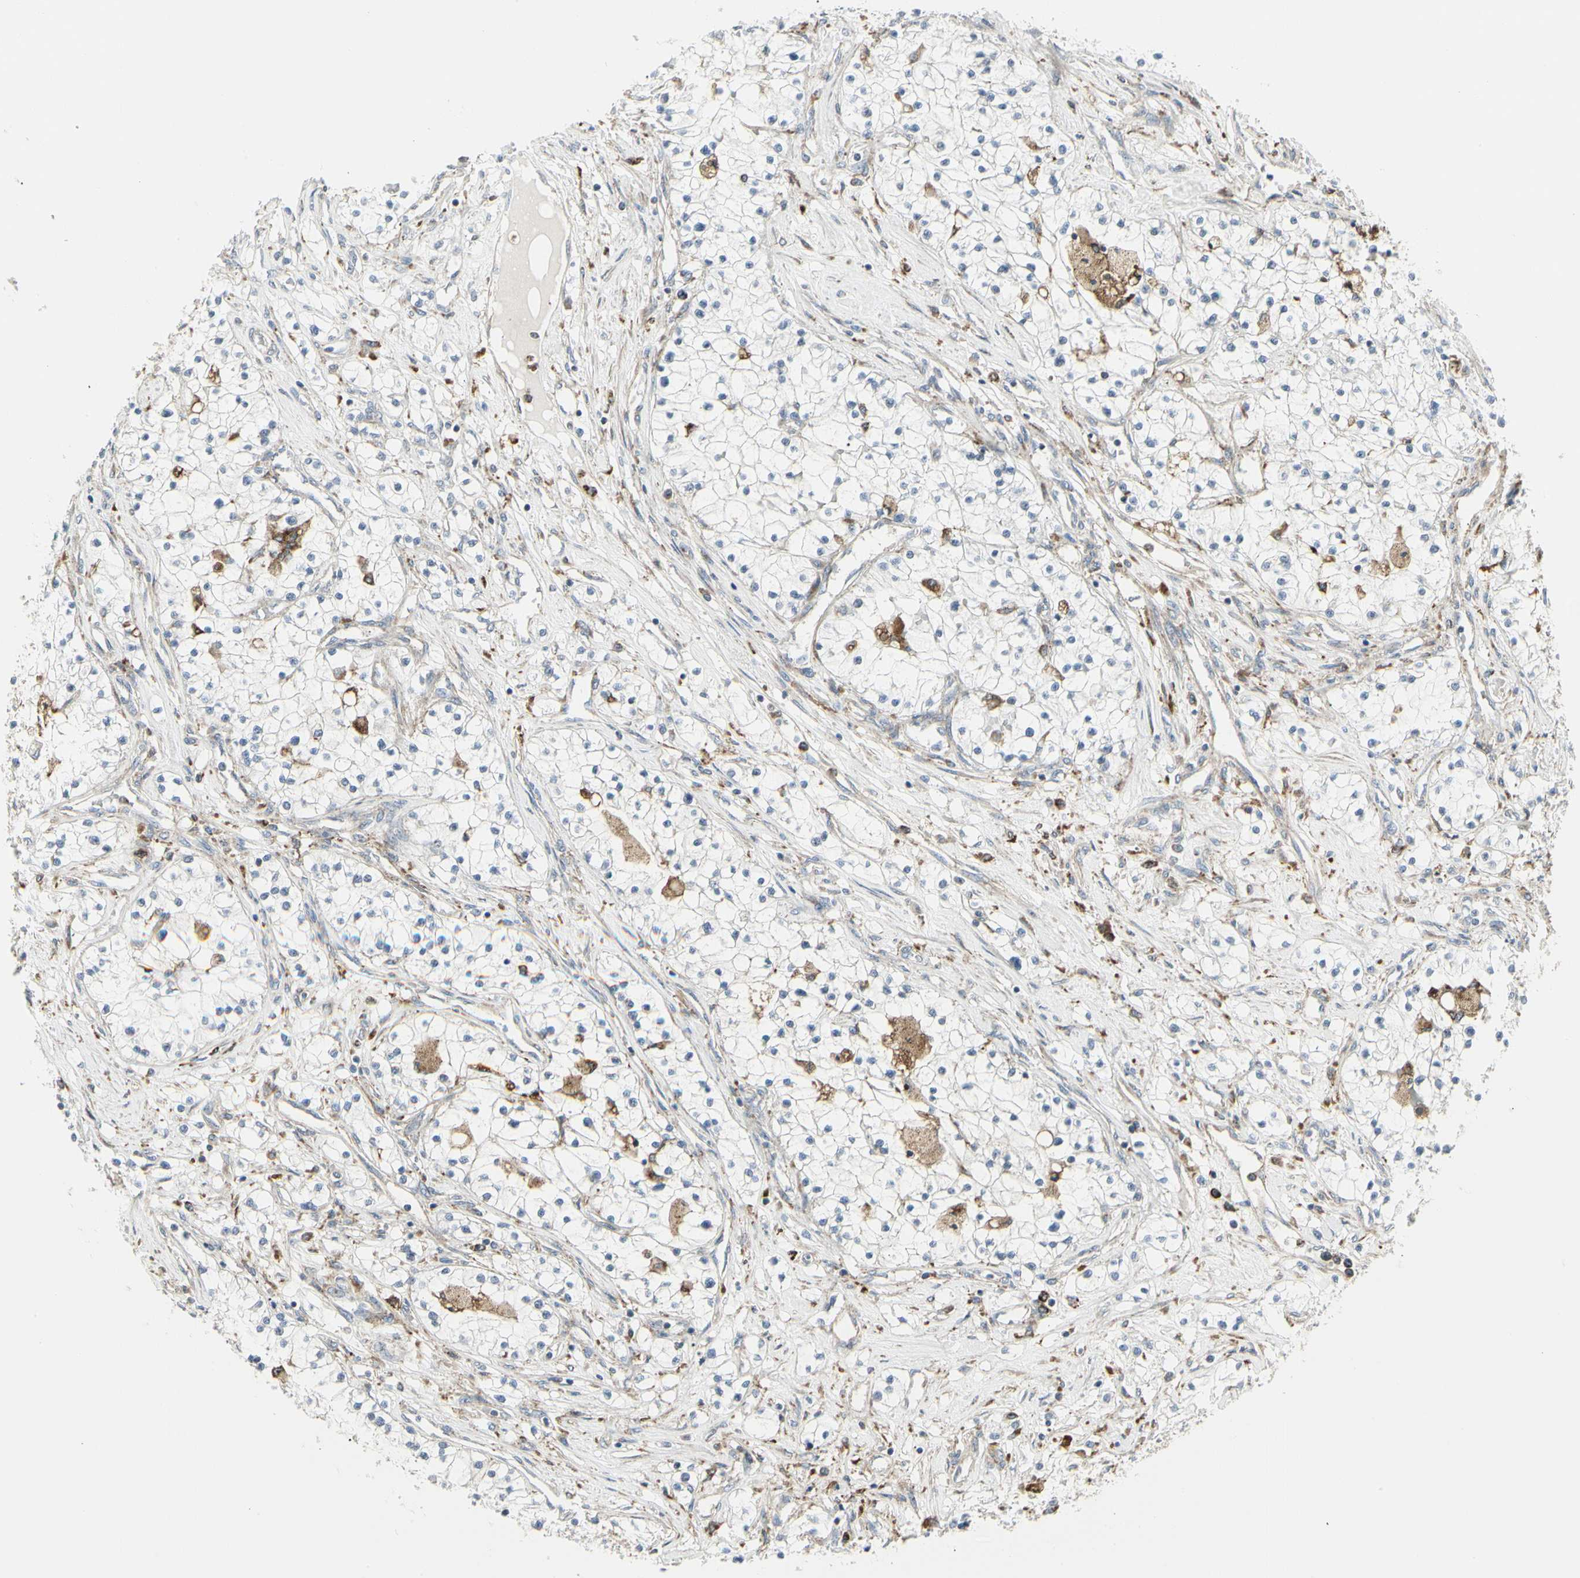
{"staining": {"intensity": "negative", "quantity": "none", "location": "none"}, "tissue": "renal cancer", "cell_type": "Tumor cells", "image_type": "cancer", "snomed": [{"axis": "morphology", "description": "Adenocarcinoma, NOS"}, {"axis": "topography", "description": "Kidney"}], "caption": "This is a image of immunohistochemistry staining of renal cancer (adenocarcinoma), which shows no expression in tumor cells.", "gene": "ATP6V1B2", "patient": {"sex": "male", "age": 68}}